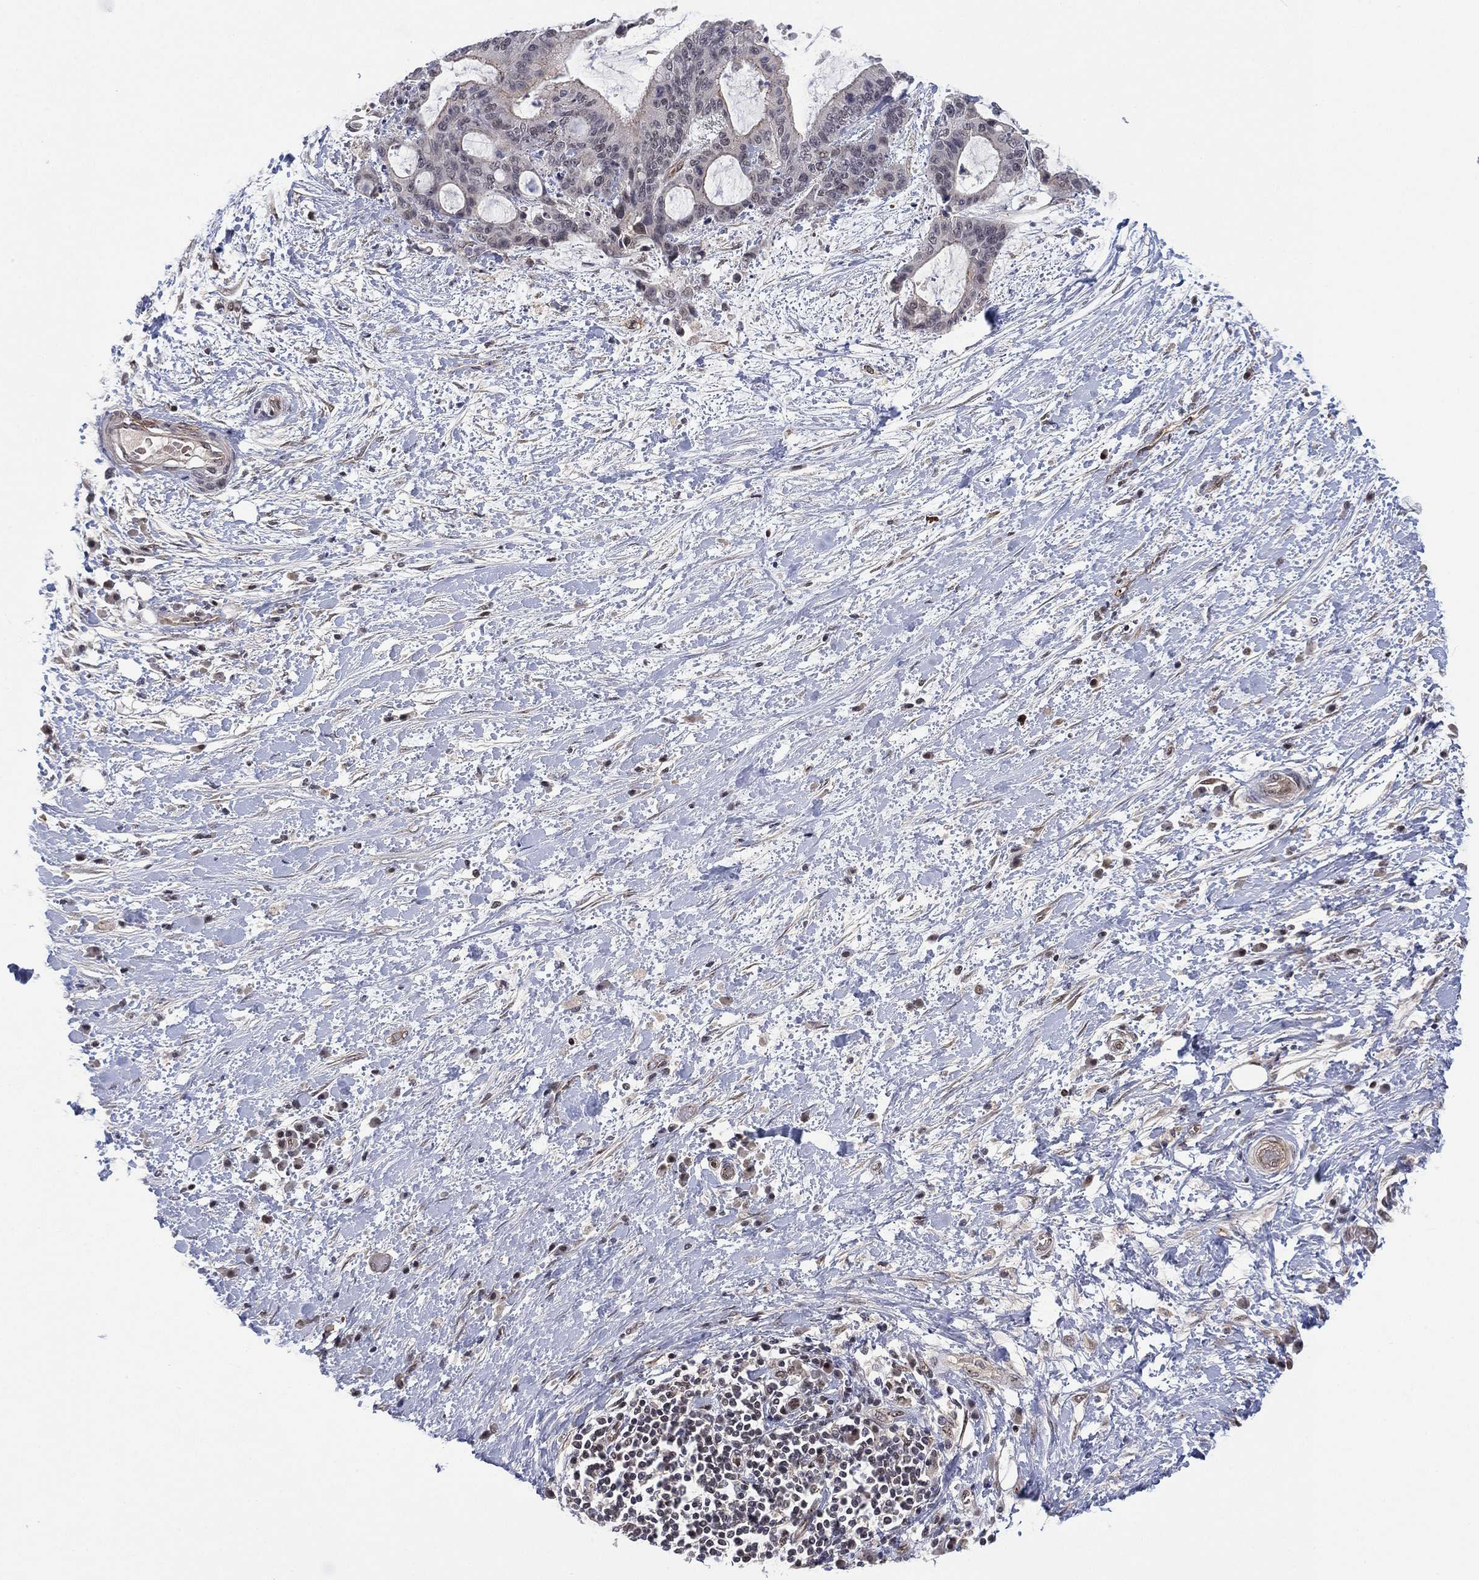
{"staining": {"intensity": "negative", "quantity": "none", "location": "none"}, "tissue": "liver cancer", "cell_type": "Tumor cells", "image_type": "cancer", "snomed": [{"axis": "morphology", "description": "Cholangiocarcinoma"}, {"axis": "topography", "description": "Liver"}], "caption": "Tumor cells are negative for brown protein staining in cholangiocarcinoma (liver).", "gene": "GSE1", "patient": {"sex": "female", "age": 73}}